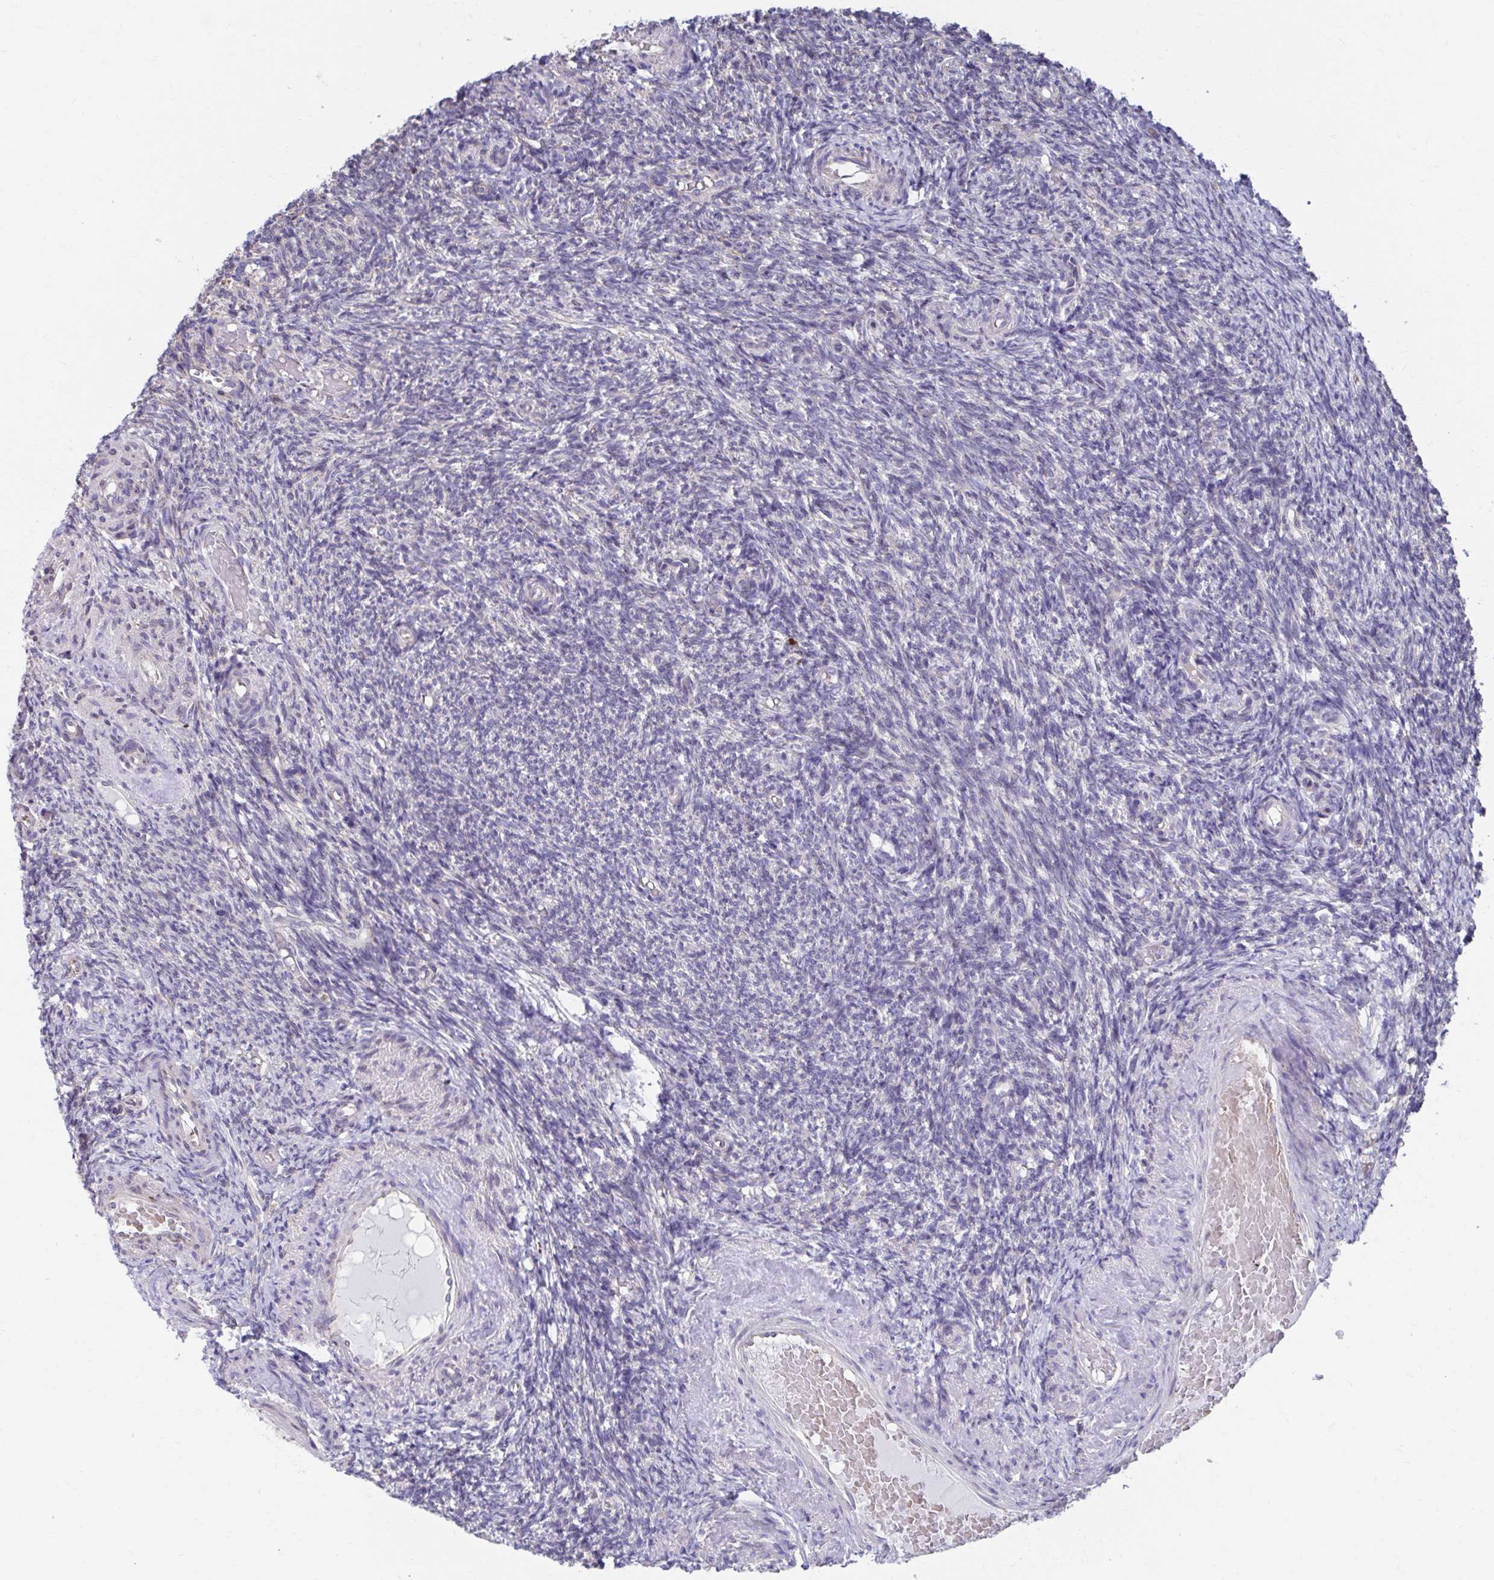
{"staining": {"intensity": "weak", "quantity": ">75%", "location": "cytoplasmic/membranous"}, "tissue": "ovary", "cell_type": "Follicle cells", "image_type": "normal", "snomed": [{"axis": "morphology", "description": "Normal tissue, NOS"}, {"axis": "topography", "description": "Ovary"}], "caption": "A high-resolution histopathology image shows IHC staining of benign ovary, which shows weak cytoplasmic/membranous positivity in approximately >75% of follicle cells. (IHC, brightfield microscopy, high magnification).", "gene": "FKBP2", "patient": {"sex": "female", "age": 39}}